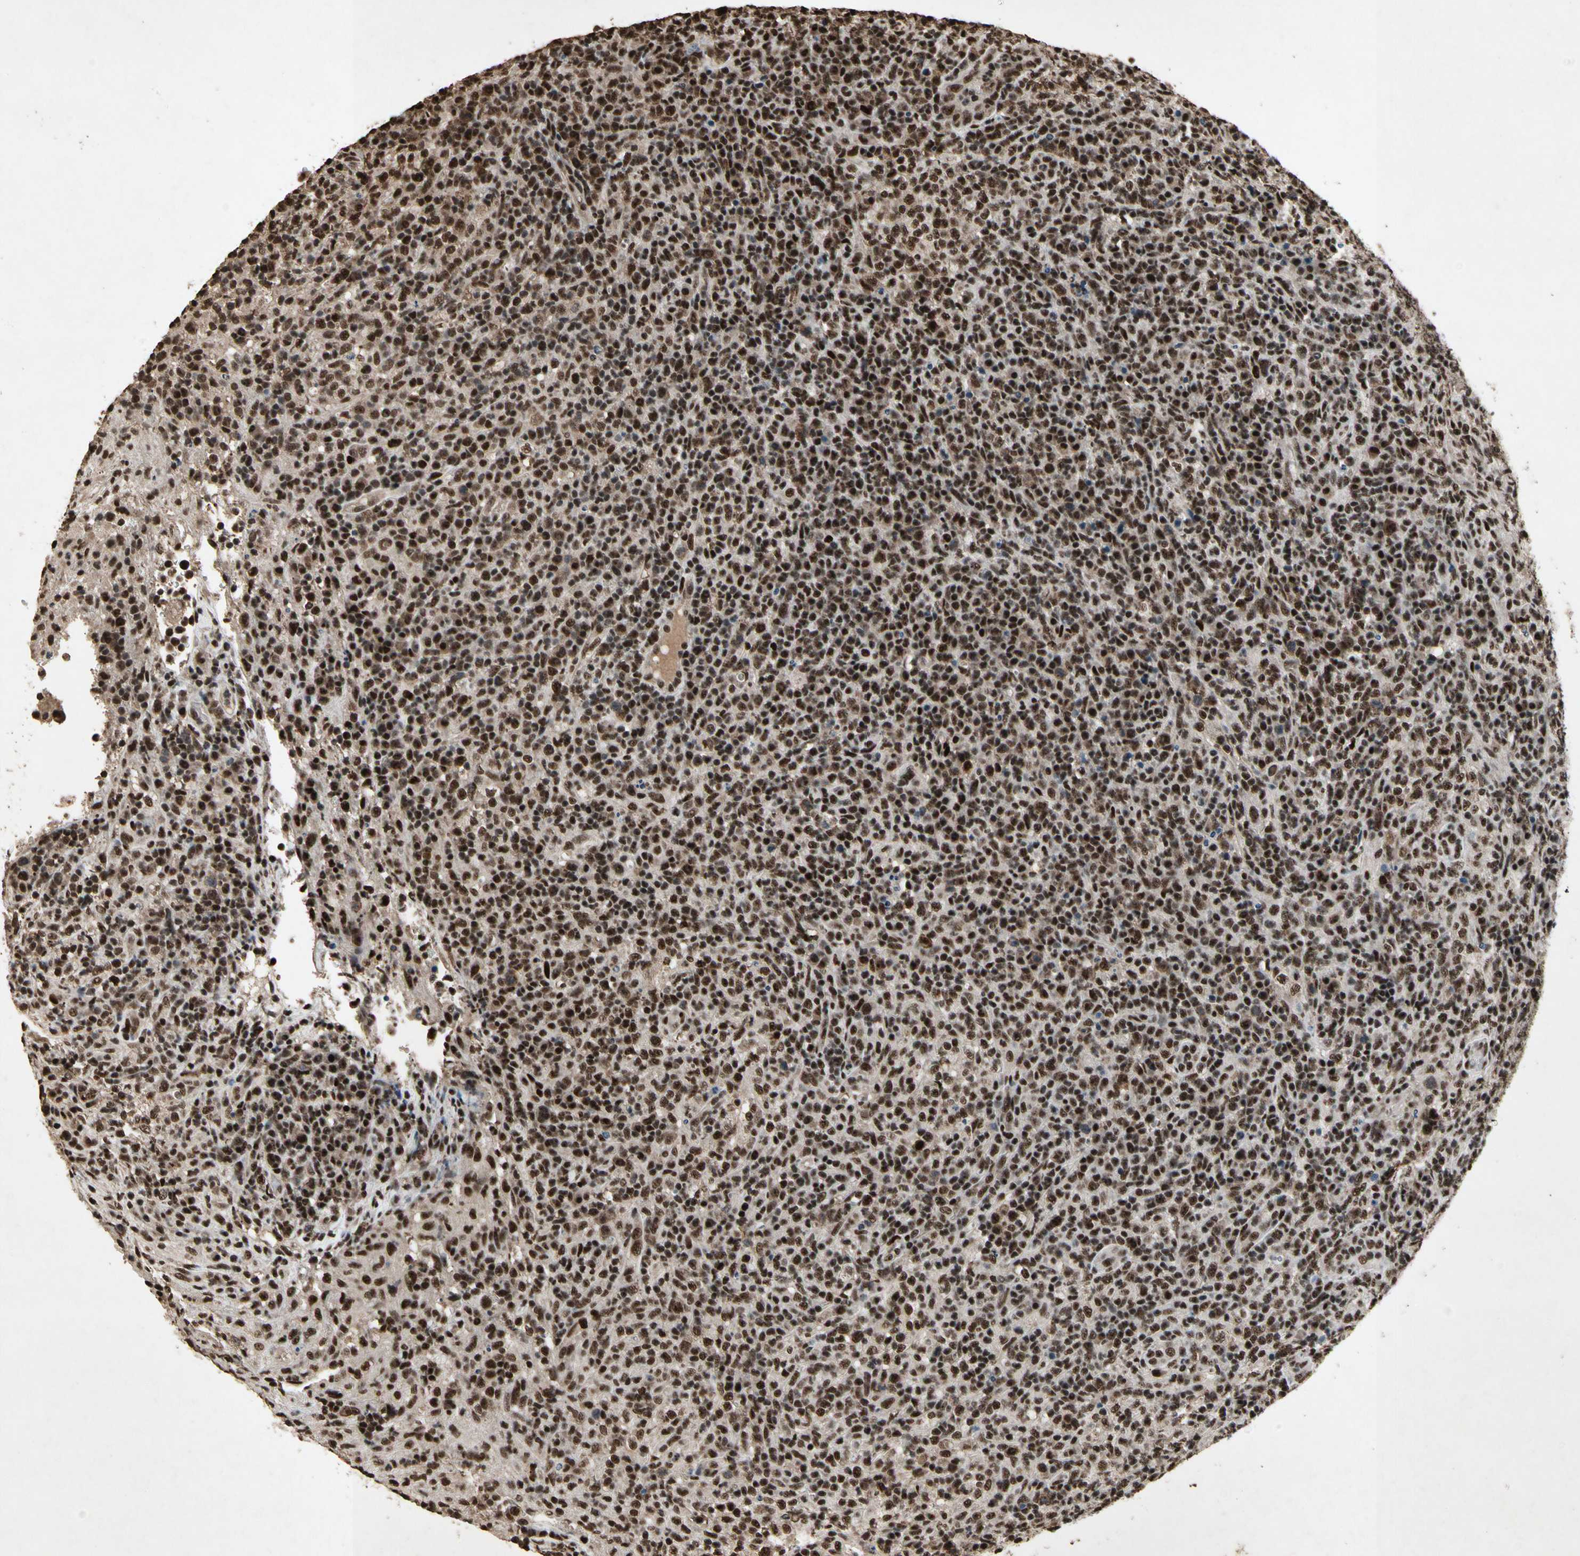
{"staining": {"intensity": "strong", "quantity": ">75%", "location": "cytoplasmic/membranous,nuclear"}, "tissue": "lymphoma", "cell_type": "Tumor cells", "image_type": "cancer", "snomed": [{"axis": "morphology", "description": "Malignant lymphoma, non-Hodgkin's type, High grade"}, {"axis": "topography", "description": "Lymph node"}], "caption": "Strong cytoplasmic/membranous and nuclear expression for a protein is appreciated in about >75% of tumor cells of lymphoma using IHC.", "gene": "TBX2", "patient": {"sex": "female", "age": 76}}